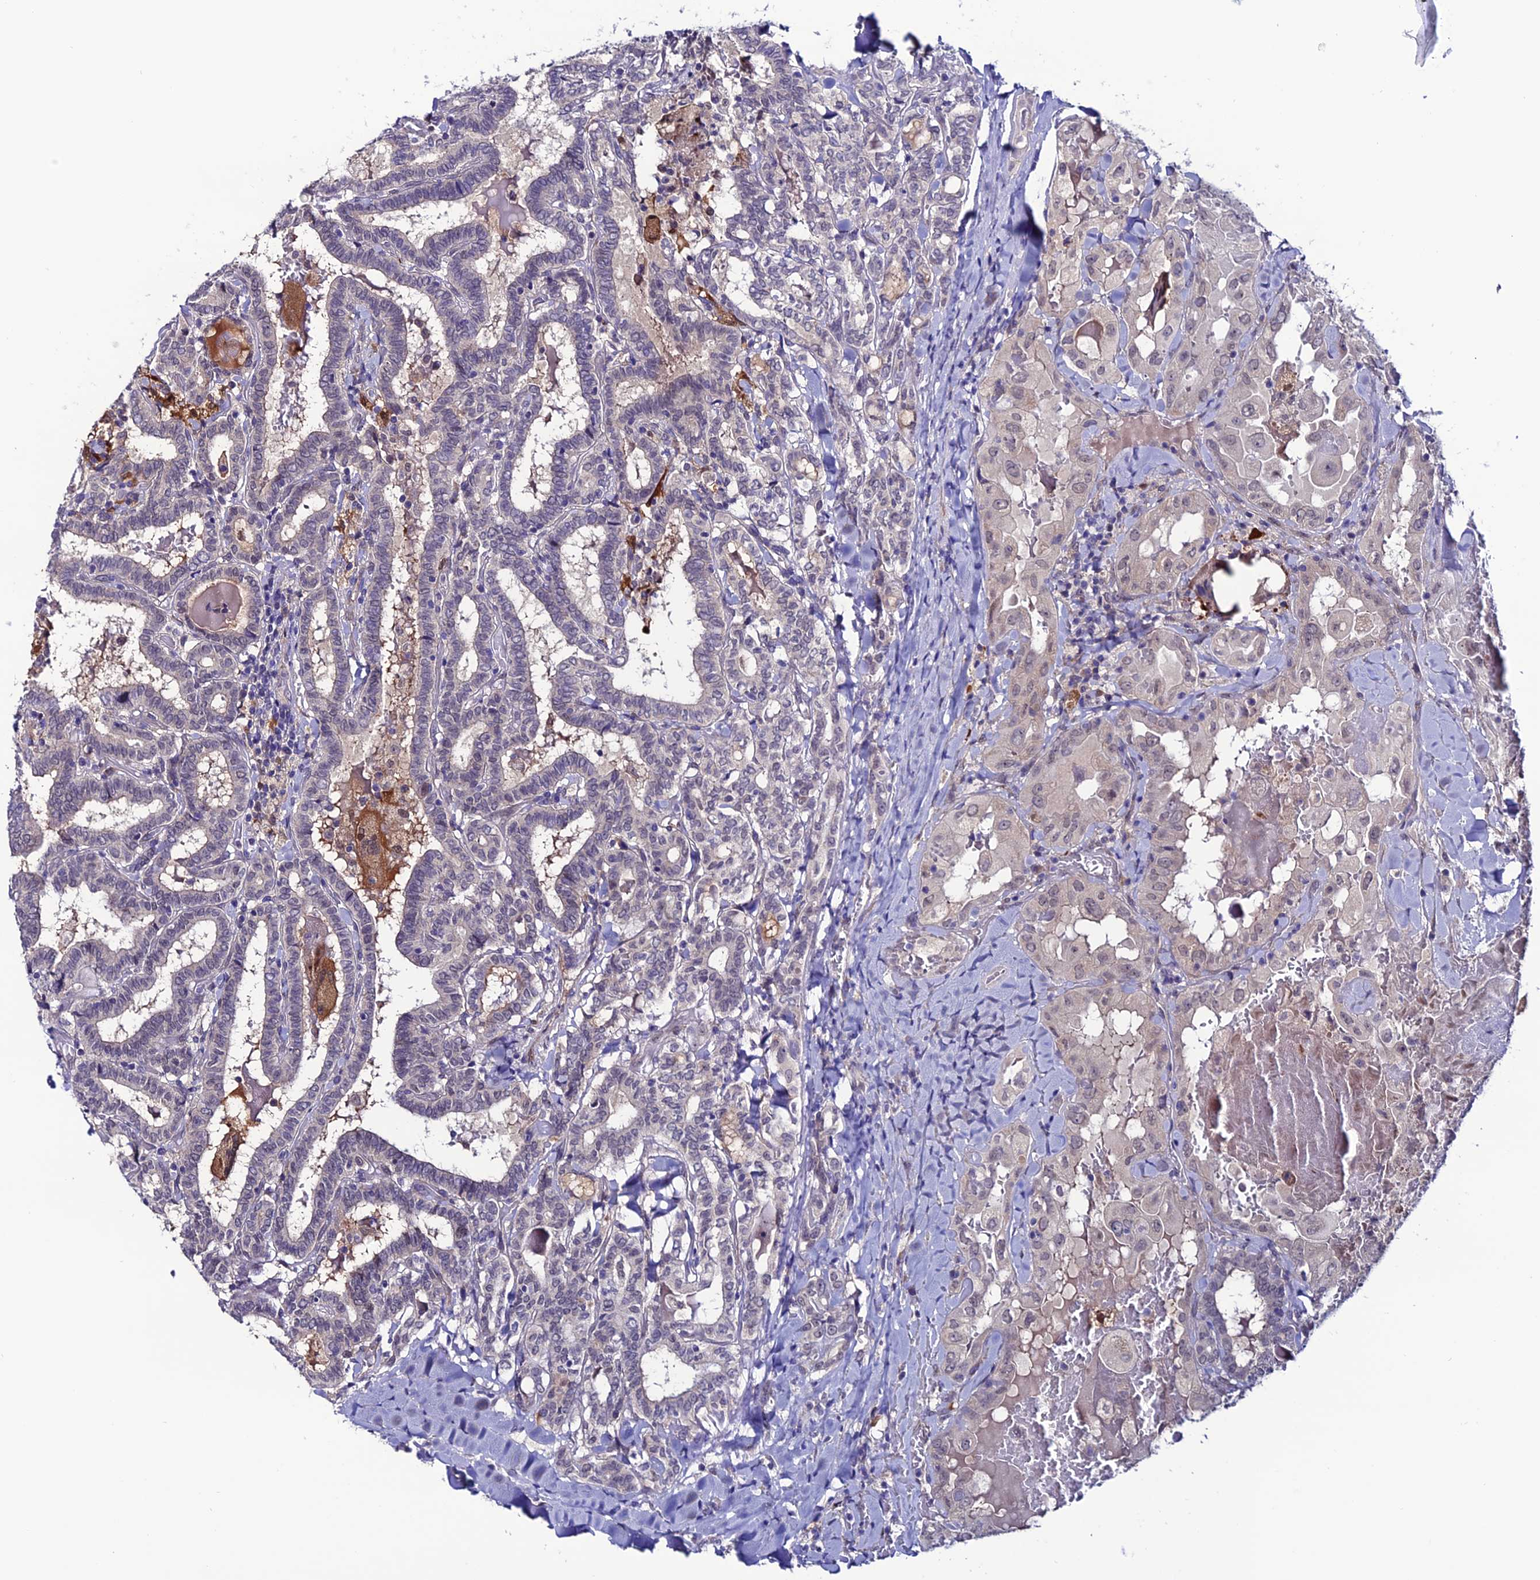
{"staining": {"intensity": "negative", "quantity": "none", "location": "none"}, "tissue": "thyroid cancer", "cell_type": "Tumor cells", "image_type": "cancer", "snomed": [{"axis": "morphology", "description": "Papillary adenocarcinoma, NOS"}, {"axis": "topography", "description": "Thyroid gland"}], "caption": "Immunohistochemistry of thyroid papillary adenocarcinoma displays no staining in tumor cells.", "gene": "FZD8", "patient": {"sex": "female", "age": 72}}